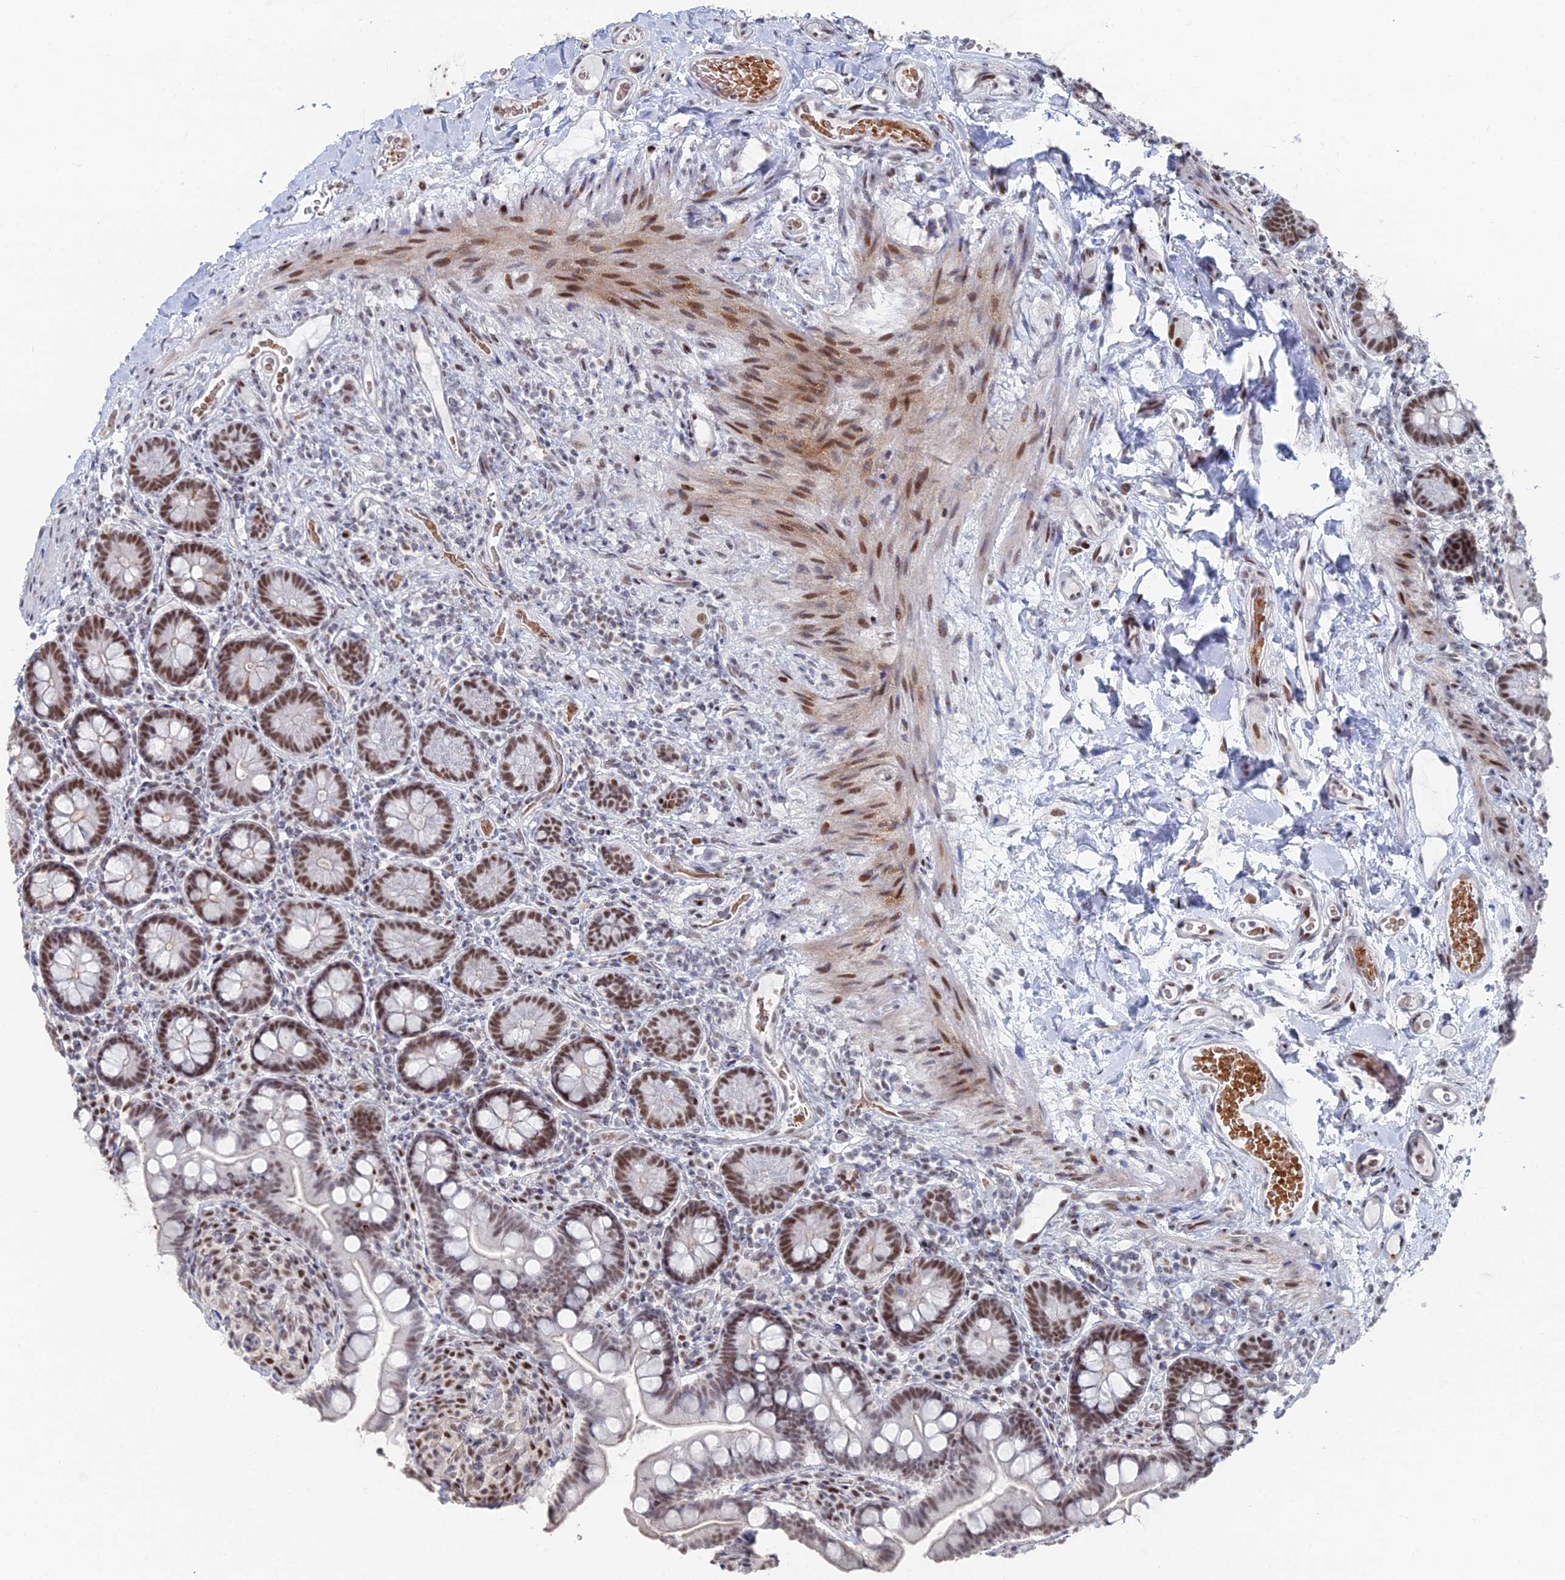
{"staining": {"intensity": "moderate", "quantity": ">75%", "location": "nuclear"}, "tissue": "small intestine", "cell_type": "Glandular cells", "image_type": "normal", "snomed": [{"axis": "morphology", "description": "Normal tissue, NOS"}, {"axis": "topography", "description": "Small intestine"}], "caption": "This photomicrograph displays immunohistochemistry (IHC) staining of benign human small intestine, with medium moderate nuclear expression in about >75% of glandular cells.", "gene": "GSC2", "patient": {"sex": "female", "age": 64}}